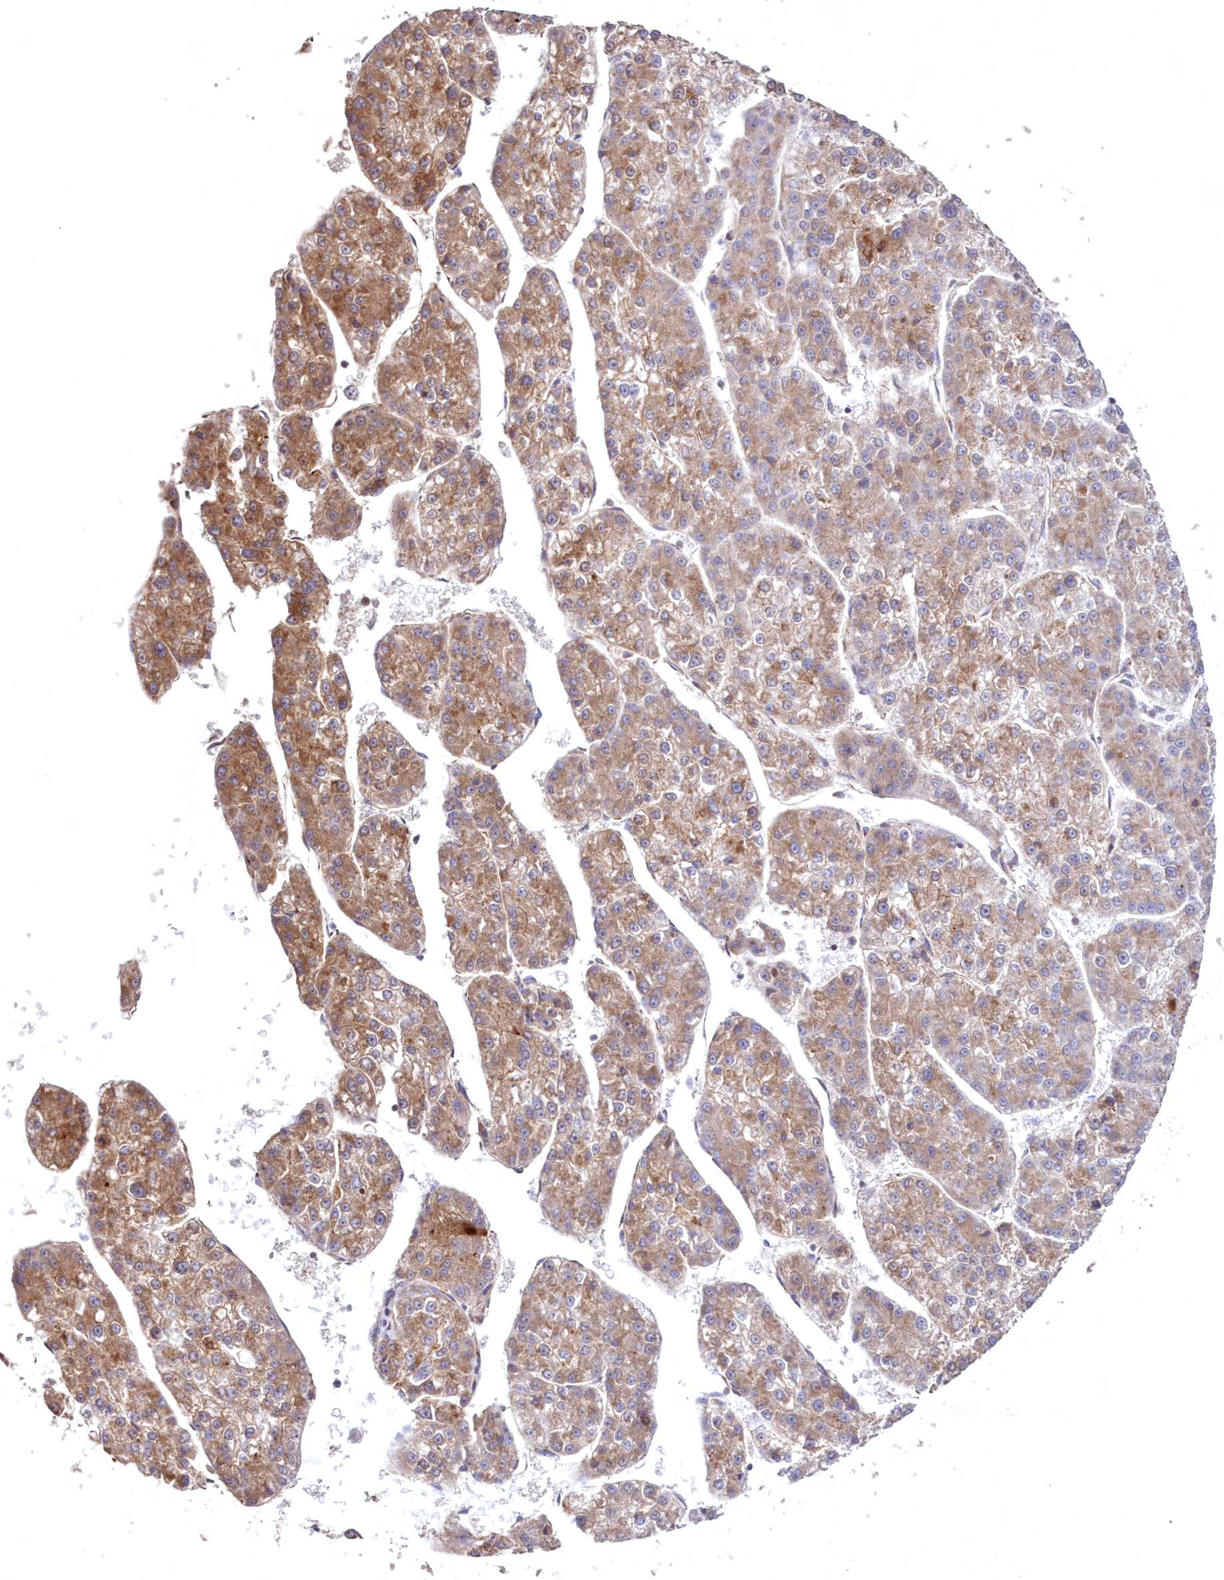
{"staining": {"intensity": "moderate", "quantity": ">75%", "location": "cytoplasmic/membranous"}, "tissue": "liver cancer", "cell_type": "Tumor cells", "image_type": "cancer", "snomed": [{"axis": "morphology", "description": "Carcinoma, Hepatocellular, NOS"}, {"axis": "topography", "description": "Liver"}], "caption": "Protein staining exhibits moderate cytoplasmic/membranous staining in approximately >75% of tumor cells in liver hepatocellular carcinoma. The protein is shown in brown color, while the nuclei are stained blue.", "gene": "HADHB", "patient": {"sex": "female", "age": 73}}